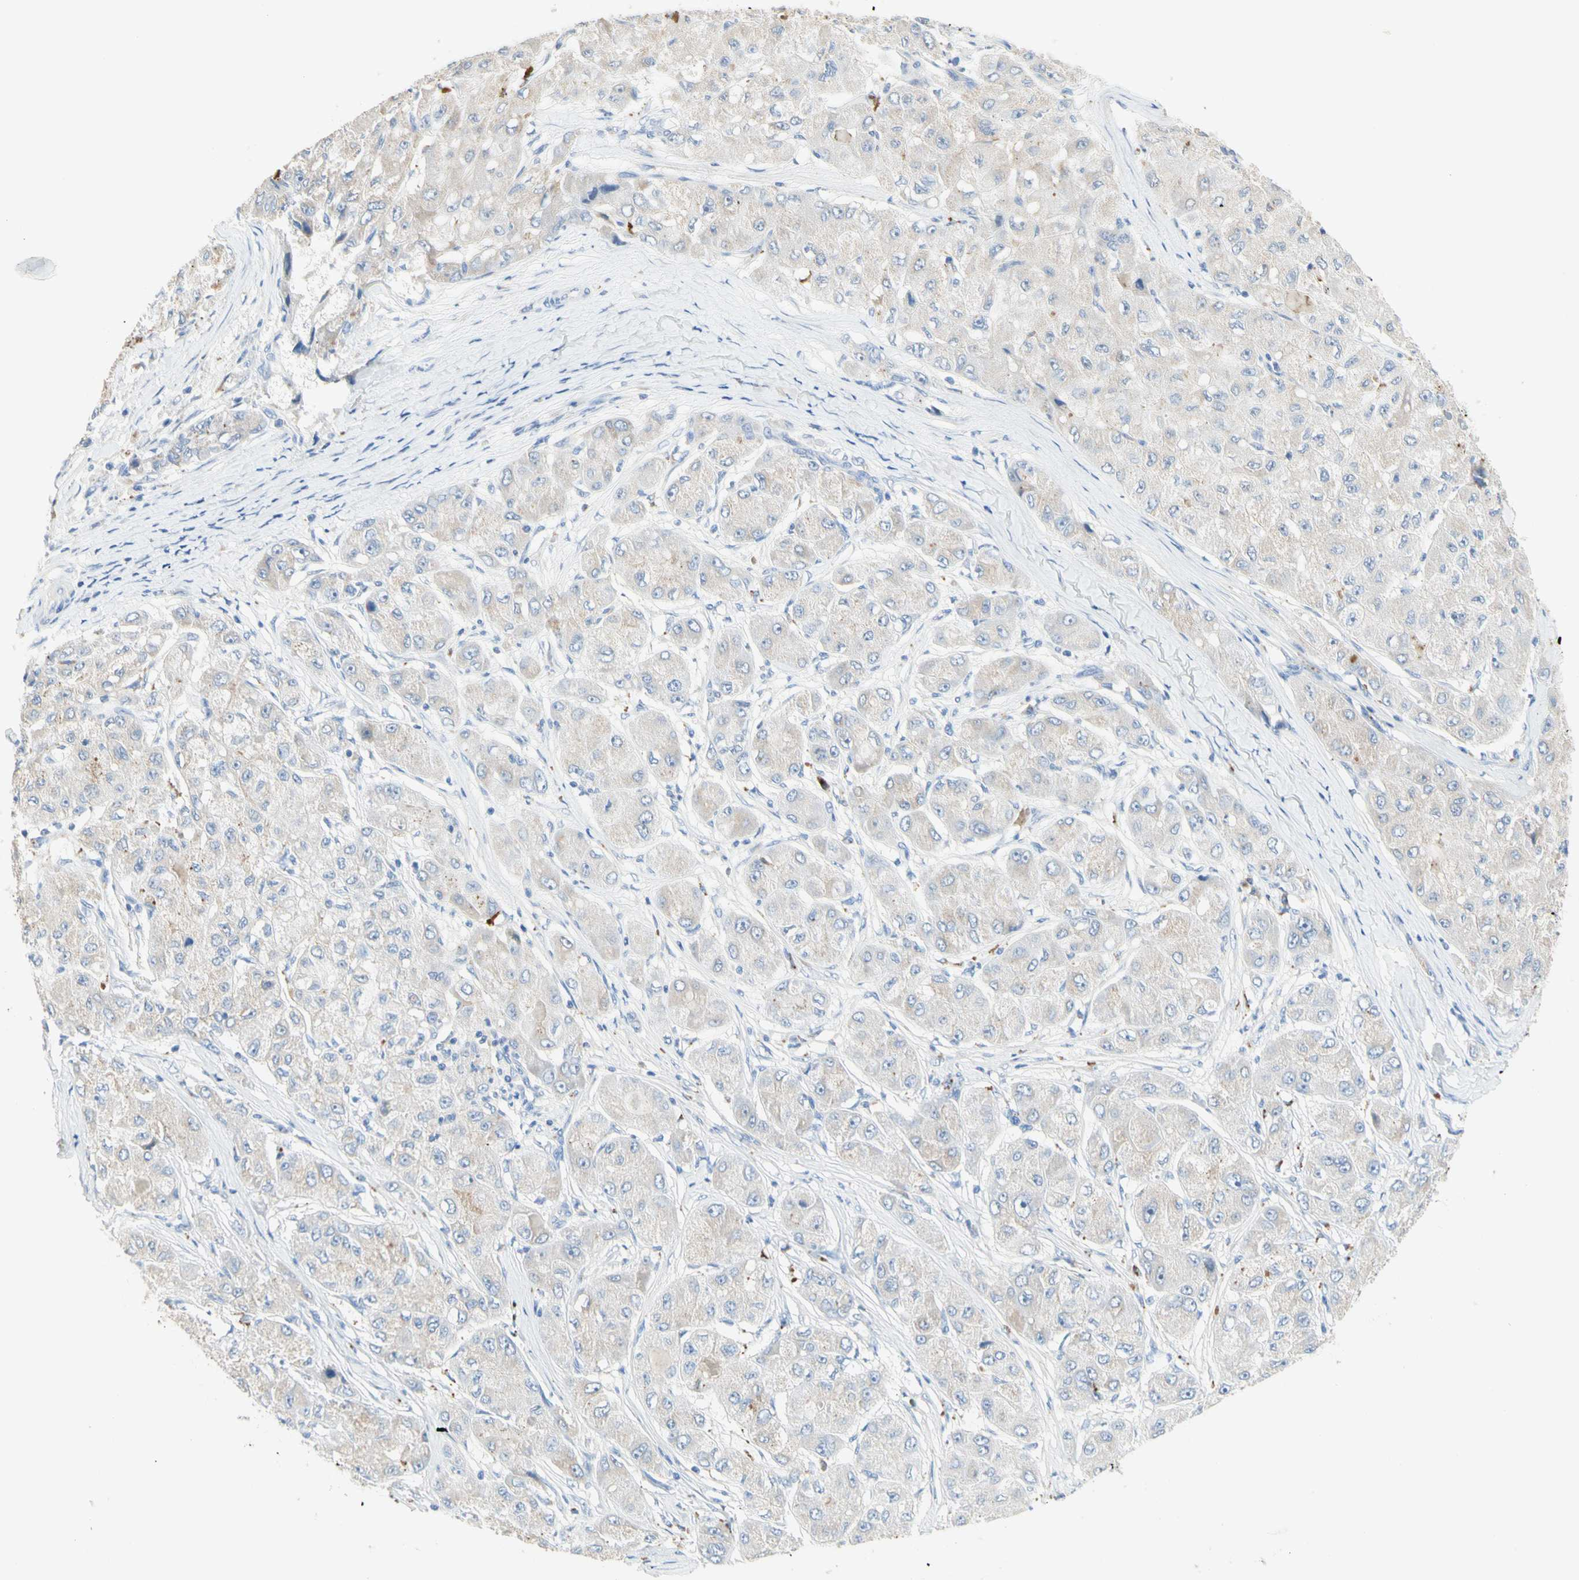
{"staining": {"intensity": "moderate", "quantity": "<25%", "location": "cytoplasmic/membranous"}, "tissue": "liver cancer", "cell_type": "Tumor cells", "image_type": "cancer", "snomed": [{"axis": "morphology", "description": "Carcinoma, Hepatocellular, NOS"}, {"axis": "topography", "description": "Liver"}], "caption": "Protein staining shows moderate cytoplasmic/membranous positivity in approximately <25% of tumor cells in liver hepatocellular carcinoma.", "gene": "NECTIN4", "patient": {"sex": "male", "age": 80}}